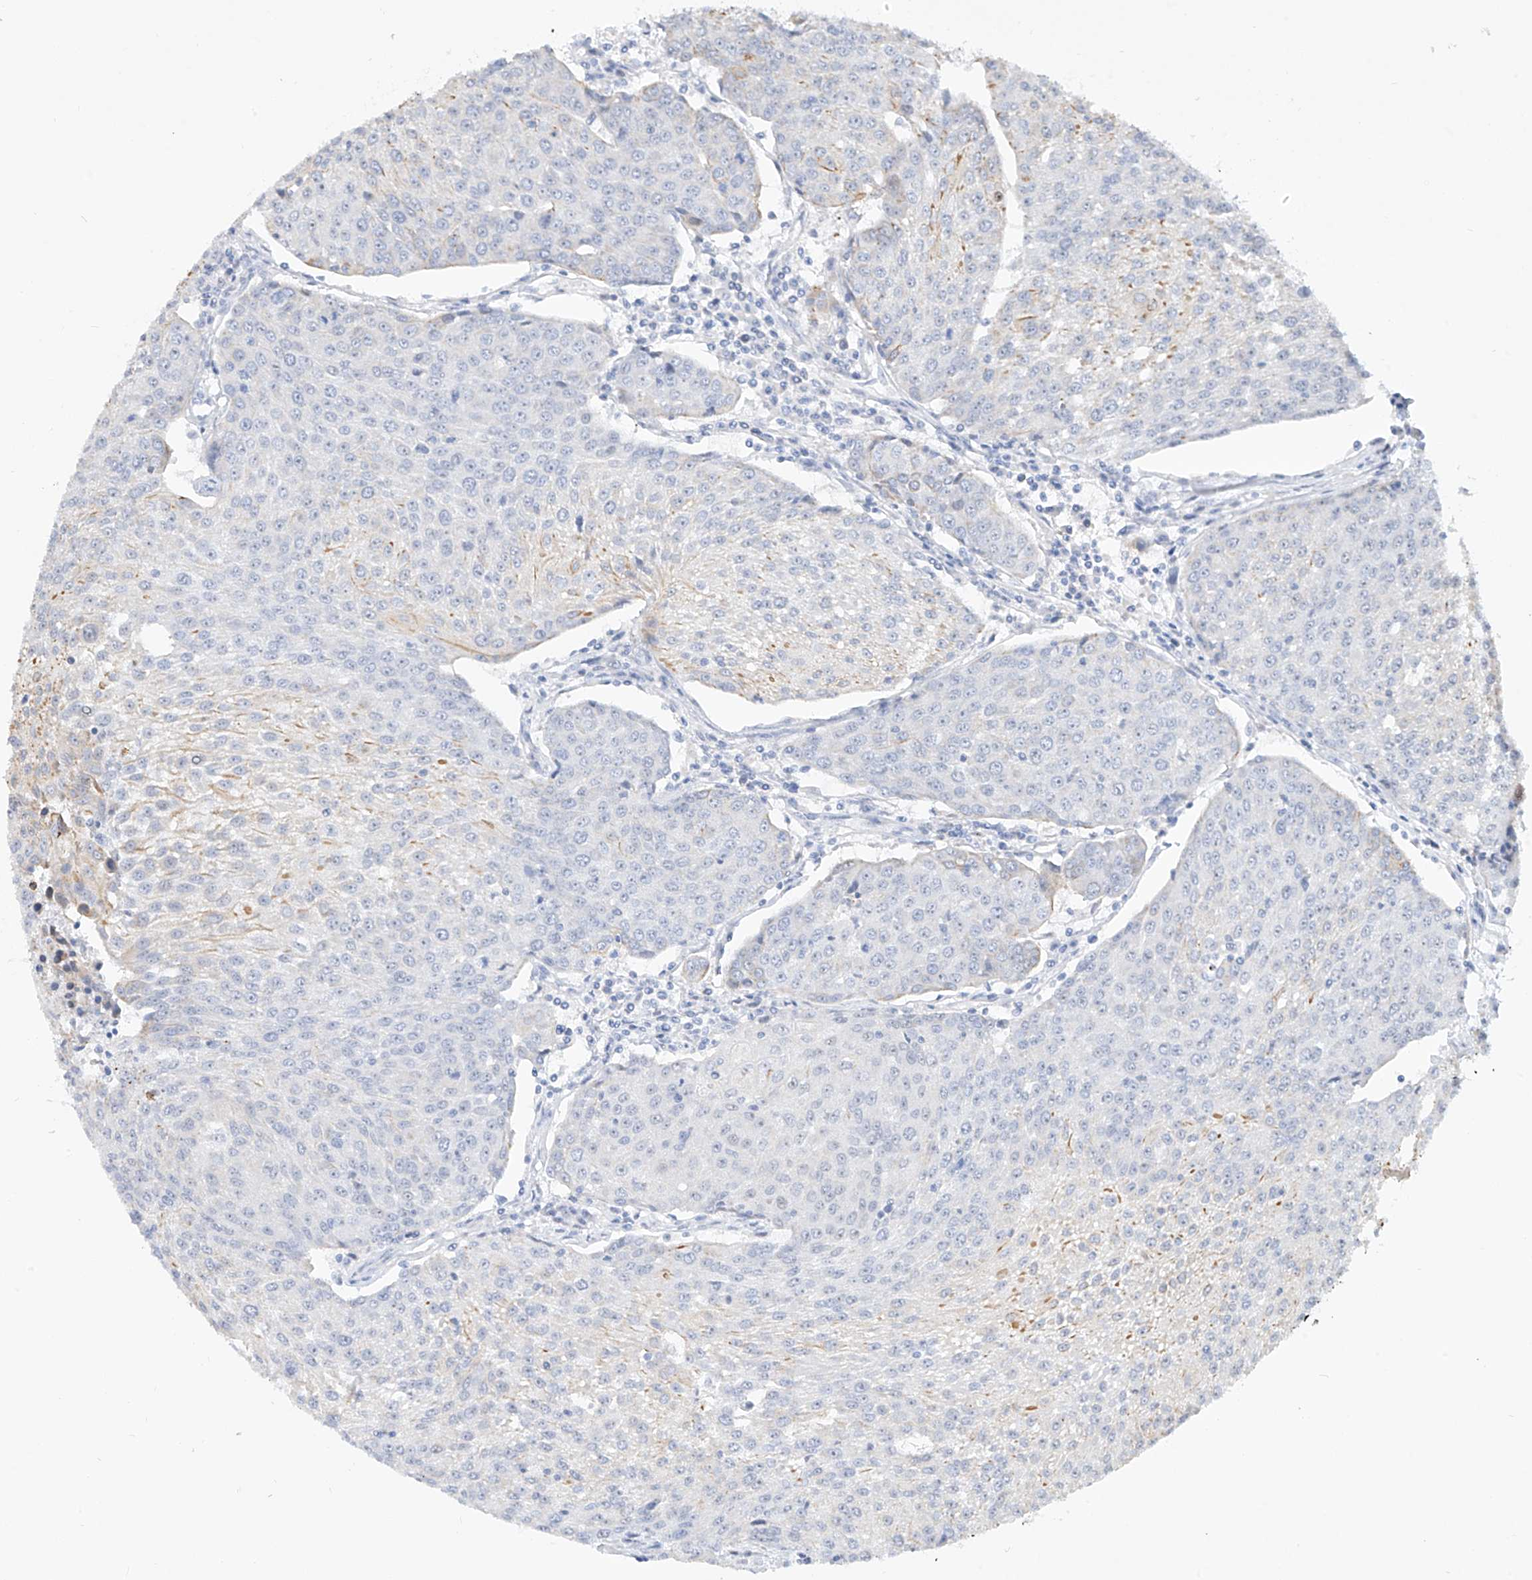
{"staining": {"intensity": "negative", "quantity": "none", "location": "none"}, "tissue": "urothelial cancer", "cell_type": "Tumor cells", "image_type": "cancer", "snomed": [{"axis": "morphology", "description": "Urothelial carcinoma, High grade"}, {"axis": "topography", "description": "Urinary bladder"}], "caption": "Urothelial cancer was stained to show a protein in brown. There is no significant positivity in tumor cells. (DAB immunohistochemistry visualized using brightfield microscopy, high magnification).", "gene": "SNU13", "patient": {"sex": "female", "age": 85}}